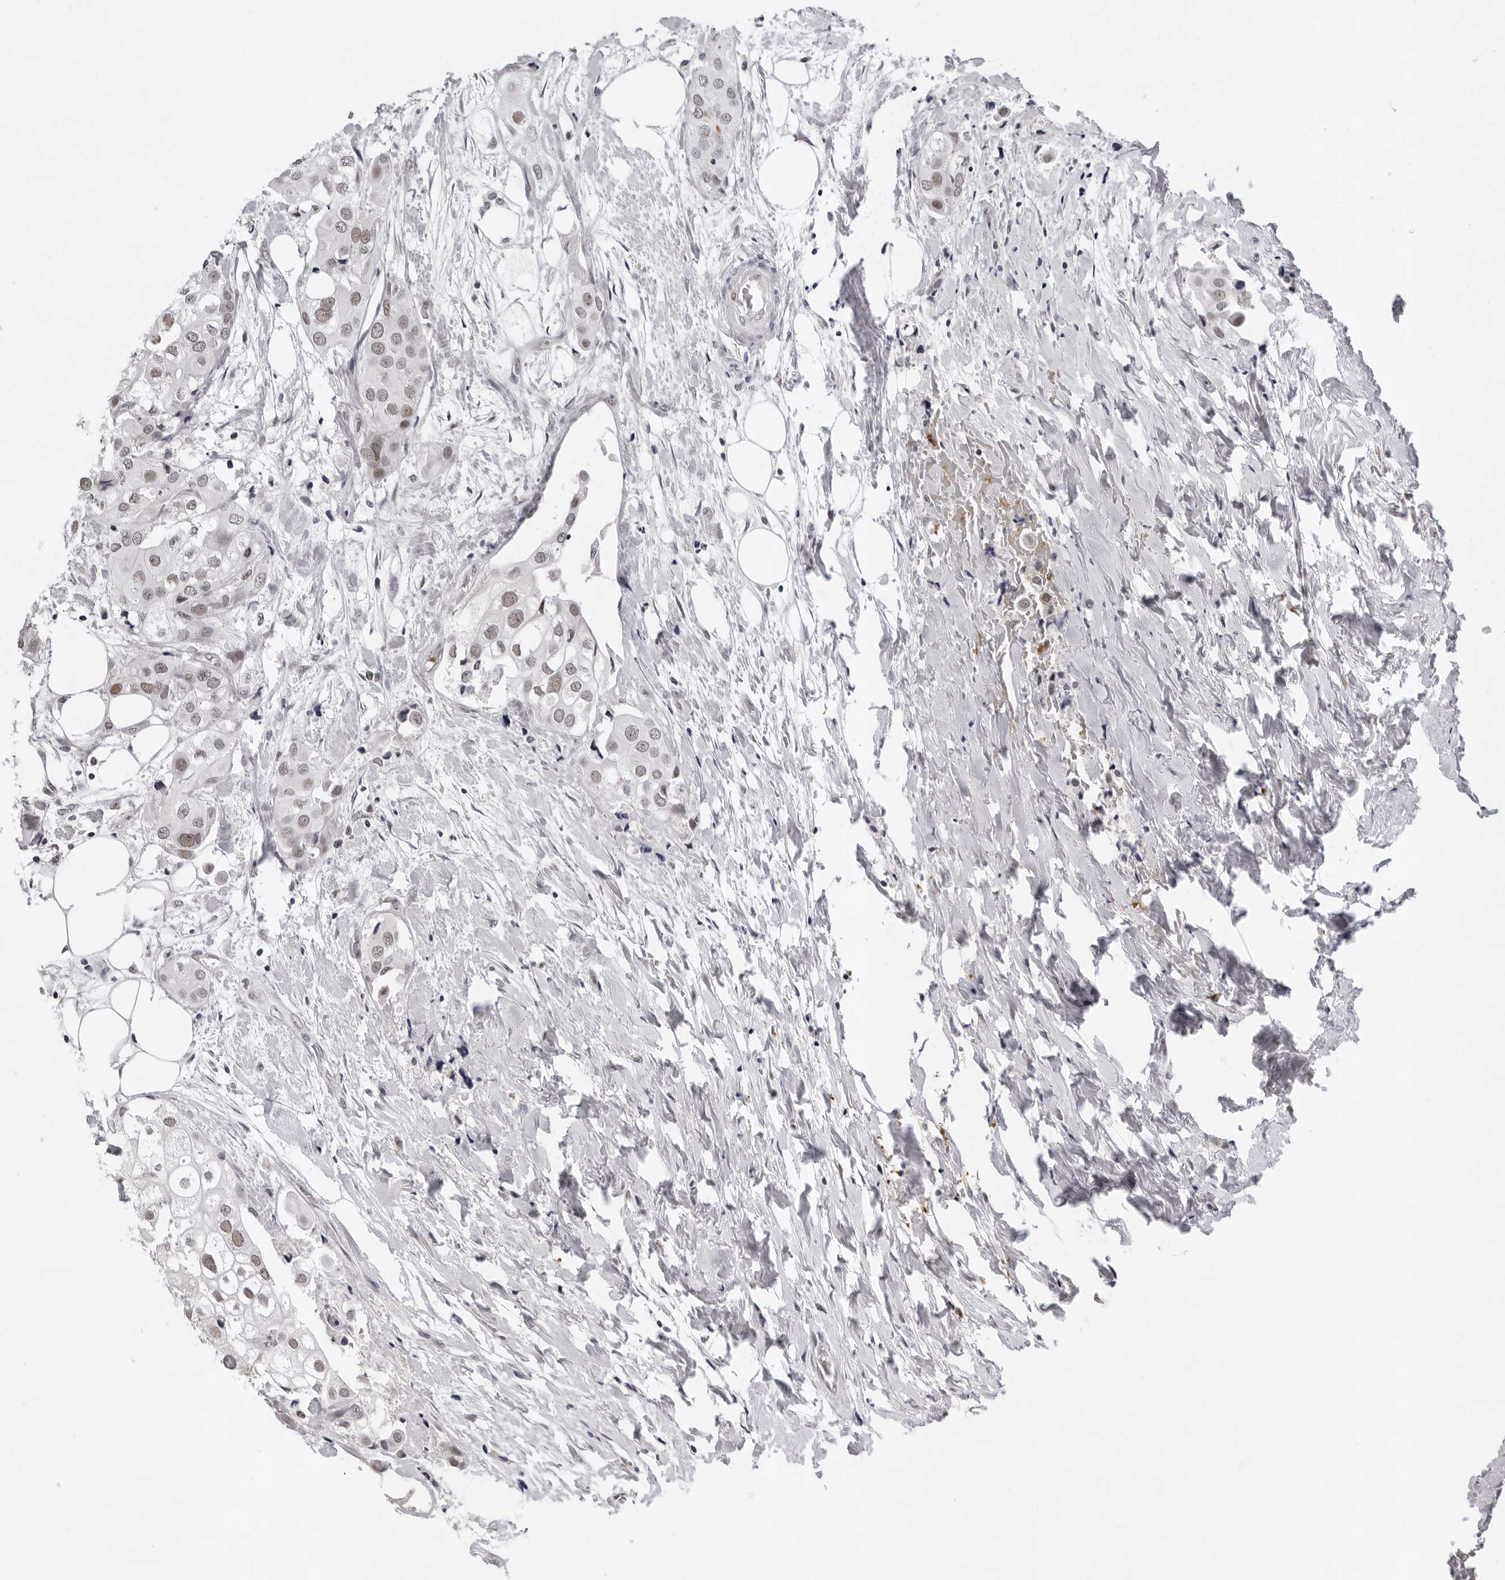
{"staining": {"intensity": "weak", "quantity": ">75%", "location": "nuclear"}, "tissue": "urothelial cancer", "cell_type": "Tumor cells", "image_type": "cancer", "snomed": [{"axis": "morphology", "description": "Urothelial carcinoma, High grade"}, {"axis": "topography", "description": "Urinary bladder"}], "caption": "Weak nuclear positivity is present in about >75% of tumor cells in high-grade urothelial carcinoma. (DAB IHC with brightfield microscopy, high magnification).", "gene": "USP1", "patient": {"sex": "male", "age": 64}}